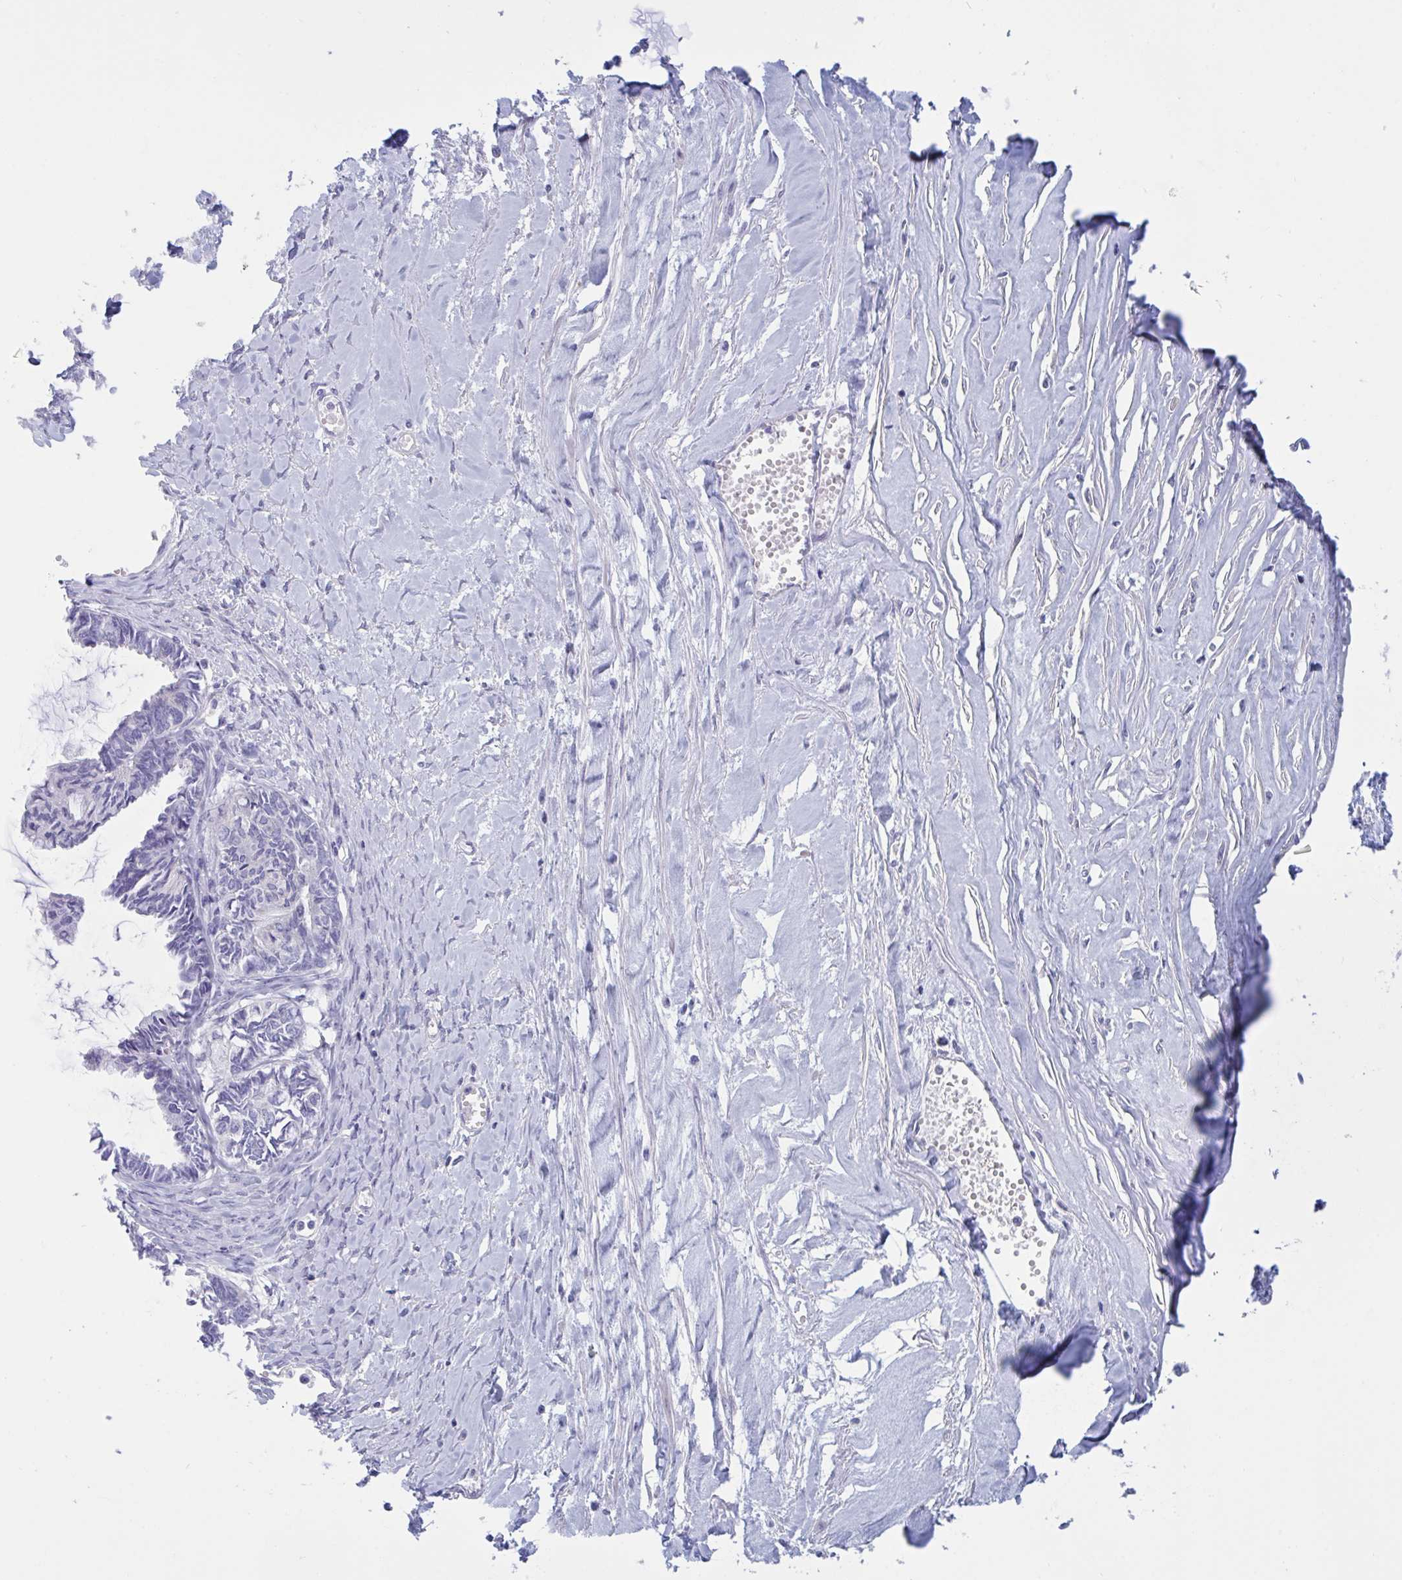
{"staining": {"intensity": "negative", "quantity": "none", "location": "none"}, "tissue": "ovarian cancer", "cell_type": "Tumor cells", "image_type": "cancer", "snomed": [{"axis": "morphology", "description": "Cystadenocarcinoma, mucinous, NOS"}, {"axis": "topography", "description": "Ovary"}], "caption": "Ovarian cancer (mucinous cystadenocarcinoma) was stained to show a protein in brown. There is no significant staining in tumor cells.", "gene": "OXLD1", "patient": {"sex": "female", "age": 61}}